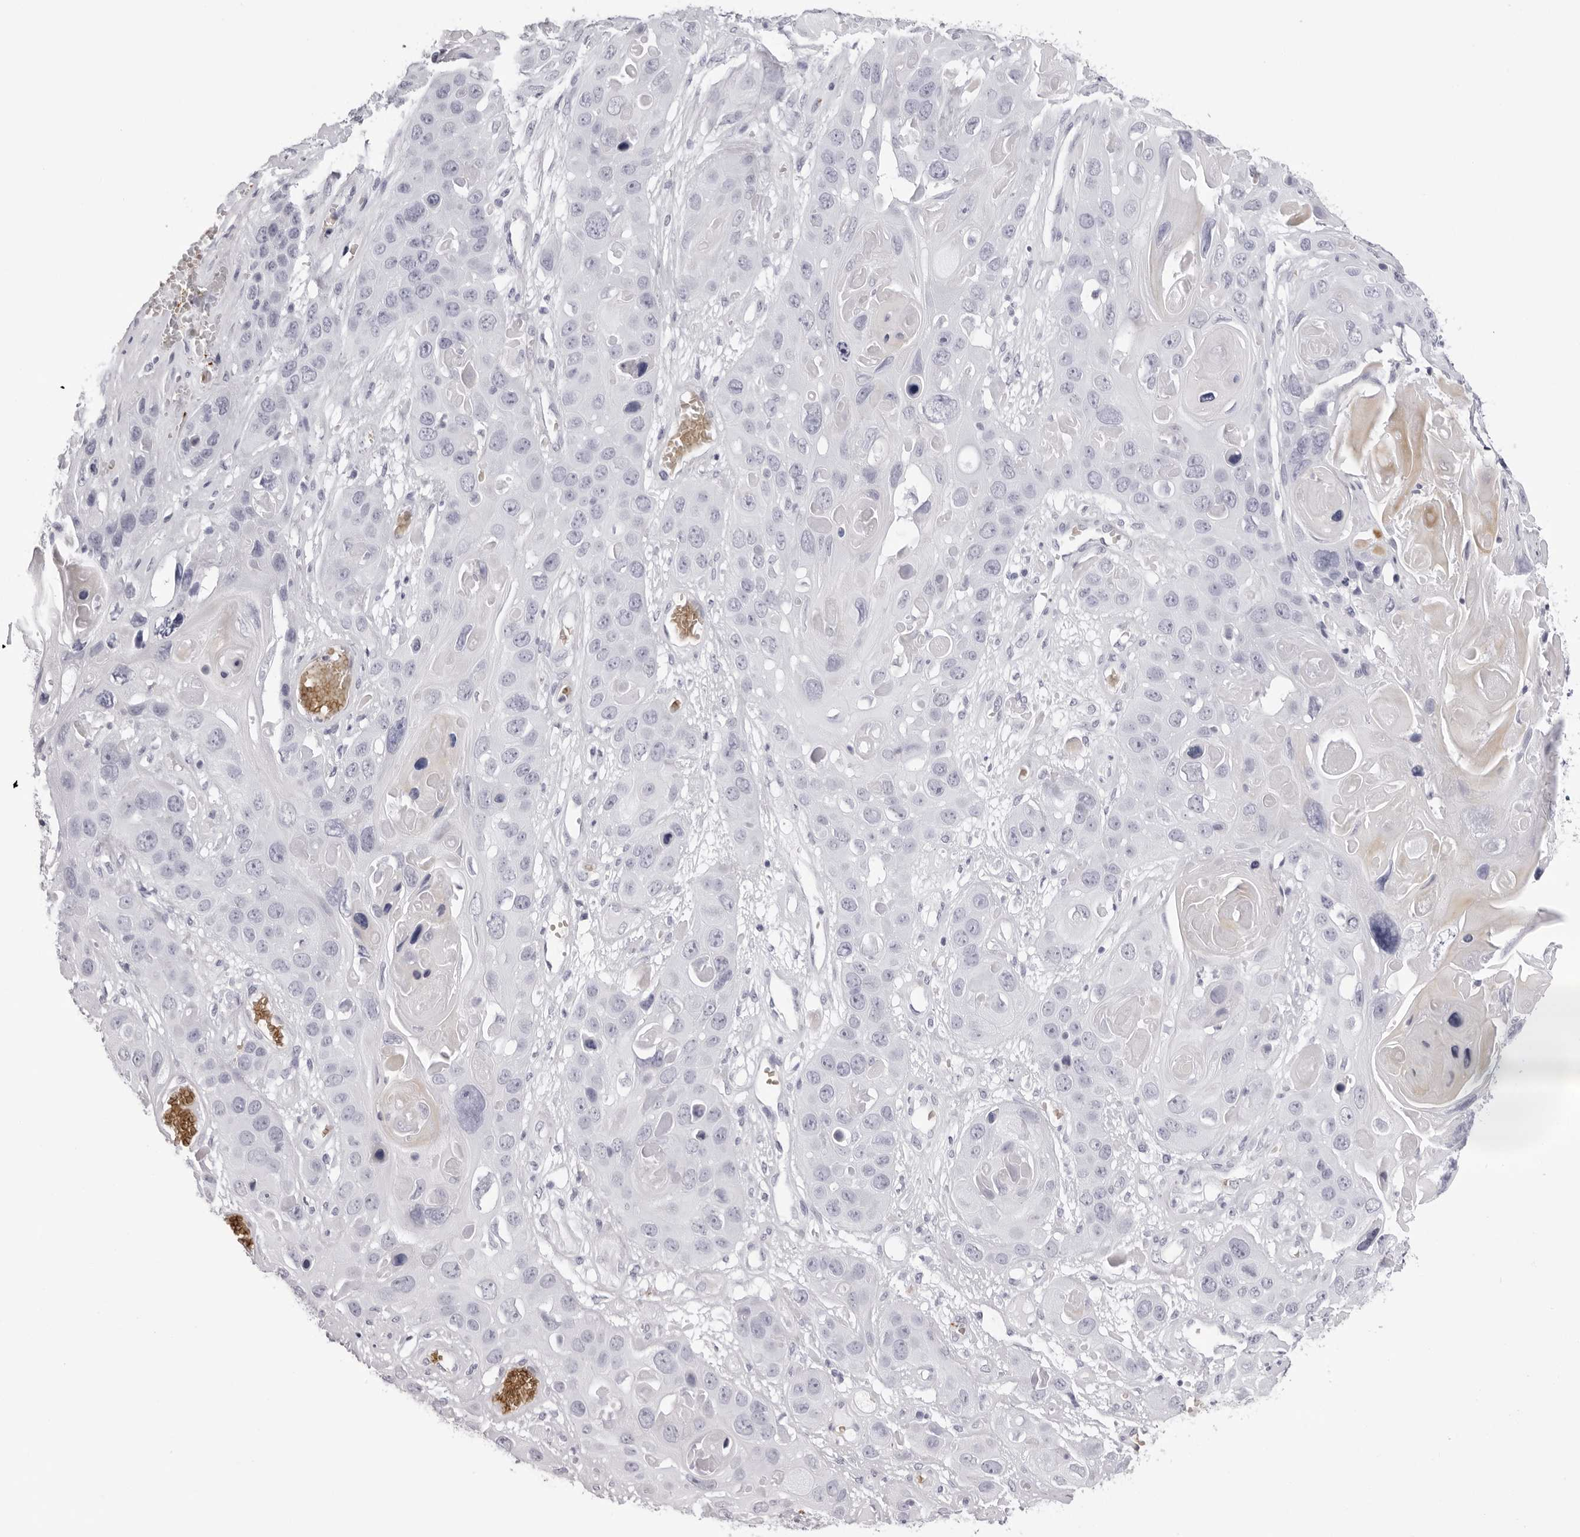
{"staining": {"intensity": "negative", "quantity": "none", "location": "none"}, "tissue": "skin cancer", "cell_type": "Tumor cells", "image_type": "cancer", "snomed": [{"axis": "morphology", "description": "Squamous cell carcinoma, NOS"}, {"axis": "topography", "description": "Skin"}], "caption": "Skin cancer (squamous cell carcinoma) stained for a protein using IHC displays no expression tumor cells.", "gene": "SPTA1", "patient": {"sex": "male", "age": 55}}